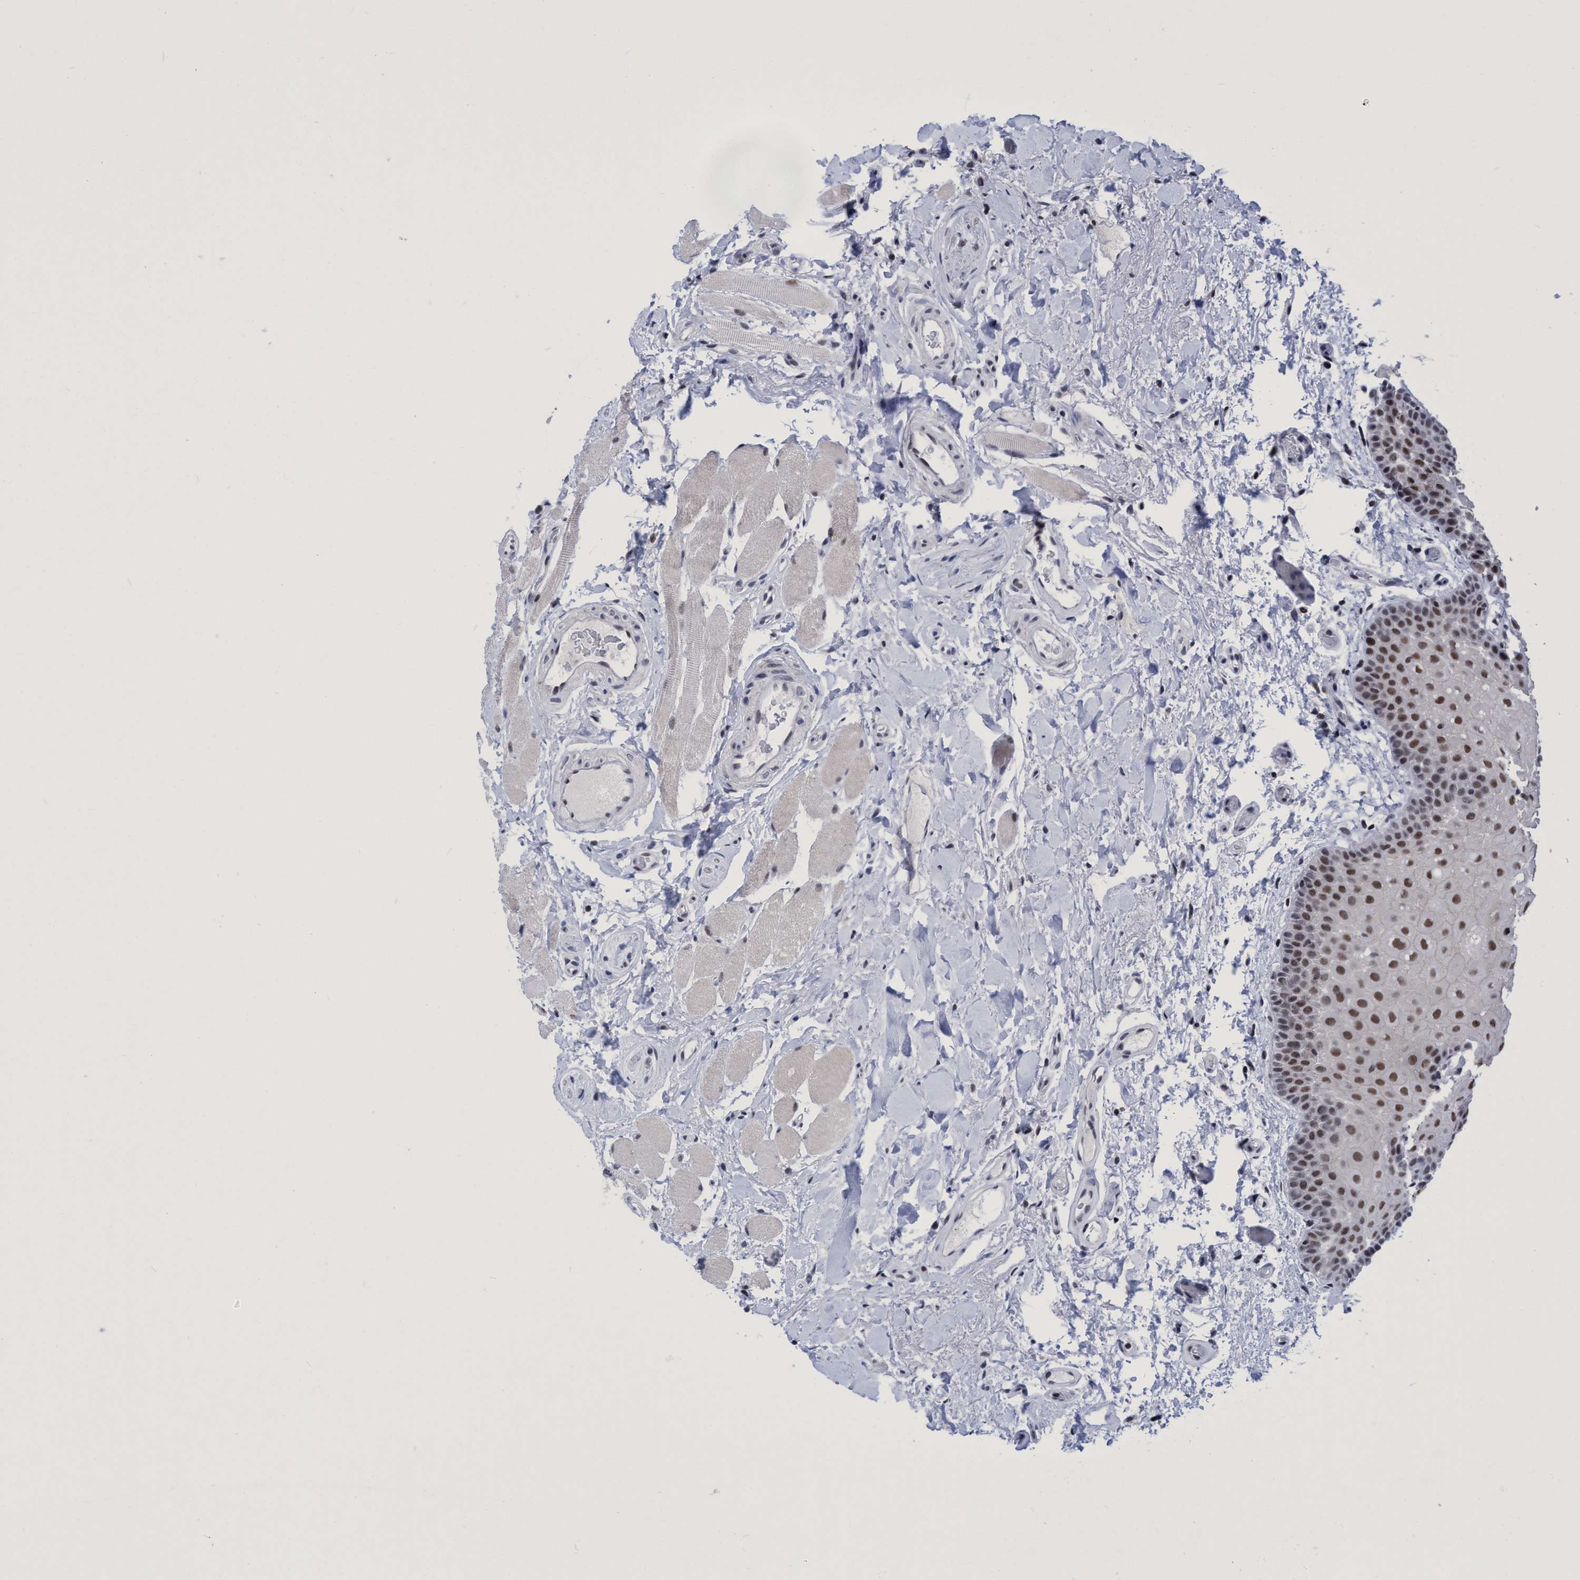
{"staining": {"intensity": "strong", "quantity": "25%-75%", "location": "nuclear"}, "tissue": "oral mucosa", "cell_type": "Squamous epithelial cells", "image_type": "normal", "snomed": [{"axis": "morphology", "description": "Normal tissue, NOS"}, {"axis": "topography", "description": "Oral tissue"}], "caption": "Oral mucosa stained with DAB immunohistochemistry demonstrates high levels of strong nuclear positivity in approximately 25%-75% of squamous epithelial cells.", "gene": "C9orf78", "patient": {"sex": "male", "age": 62}}